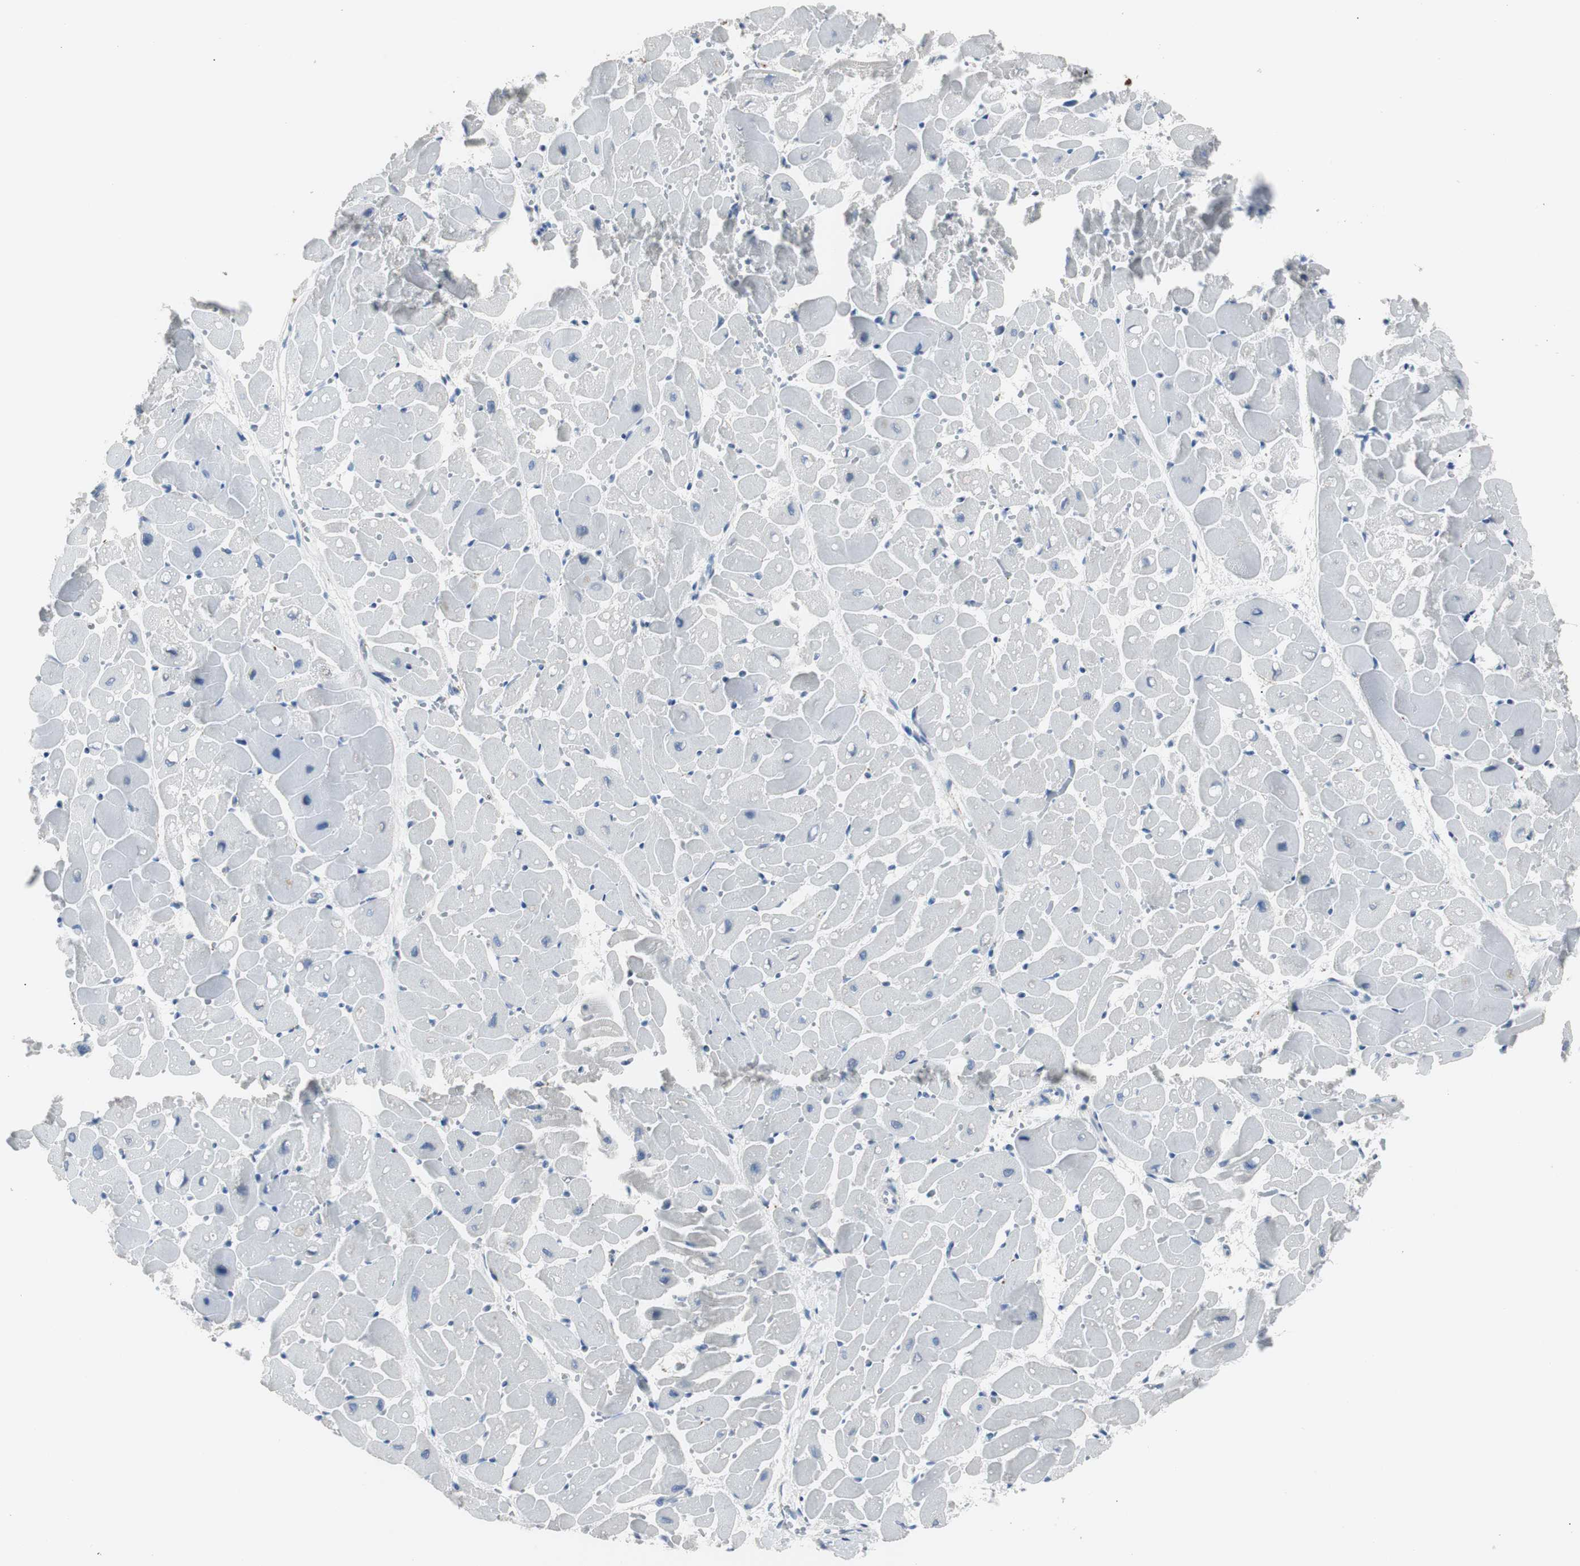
{"staining": {"intensity": "negative", "quantity": "none", "location": "none"}, "tissue": "heart muscle", "cell_type": "Cardiomyocytes", "image_type": "normal", "snomed": [{"axis": "morphology", "description": "Normal tissue, NOS"}, {"axis": "topography", "description": "Heart"}], "caption": "Image shows no protein staining in cardiomyocytes of normal heart muscle.", "gene": "RASA1", "patient": {"sex": "female", "age": 19}}